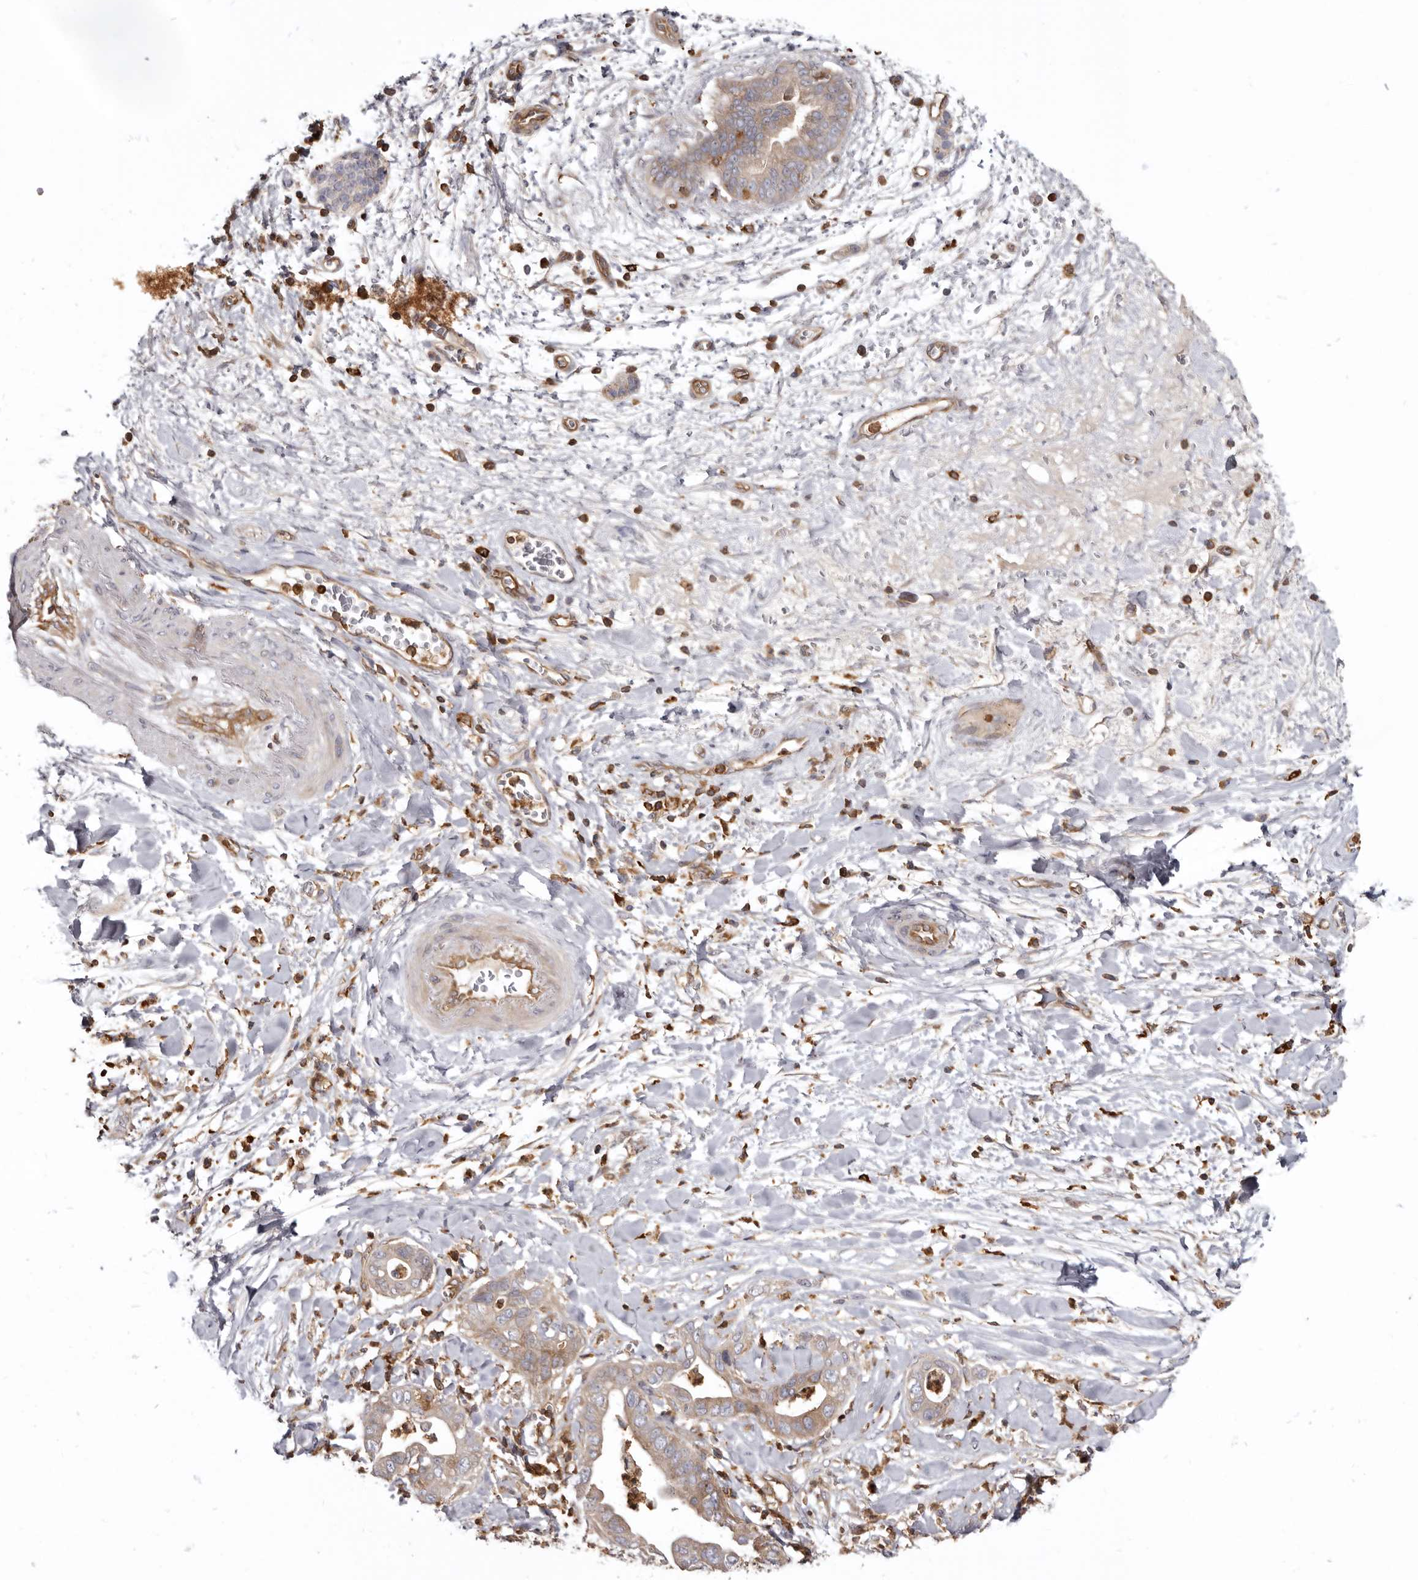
{"staining": {"intensity": "weak", "quantity": ">75%", "location": "cytoplasmic/membranous"}, "tissue": "pancreatic cancer", "cell_type": "Tumor cells", "image_type": "cancer", "snomed": [{"axis": "morphology", "description": "Adenocarcinoma, NOS"}, {"axis": "topography", "description": "Pancreas"}], "caption": "Weak cytoplasmic/membranous staining for a protein is appreciated in approximately >75% of tumor cells of pancreatic adenocarcinoma using immunohistochemistry.", "gene": "CBL", "patient": {"sex": "female", "age": 78}}